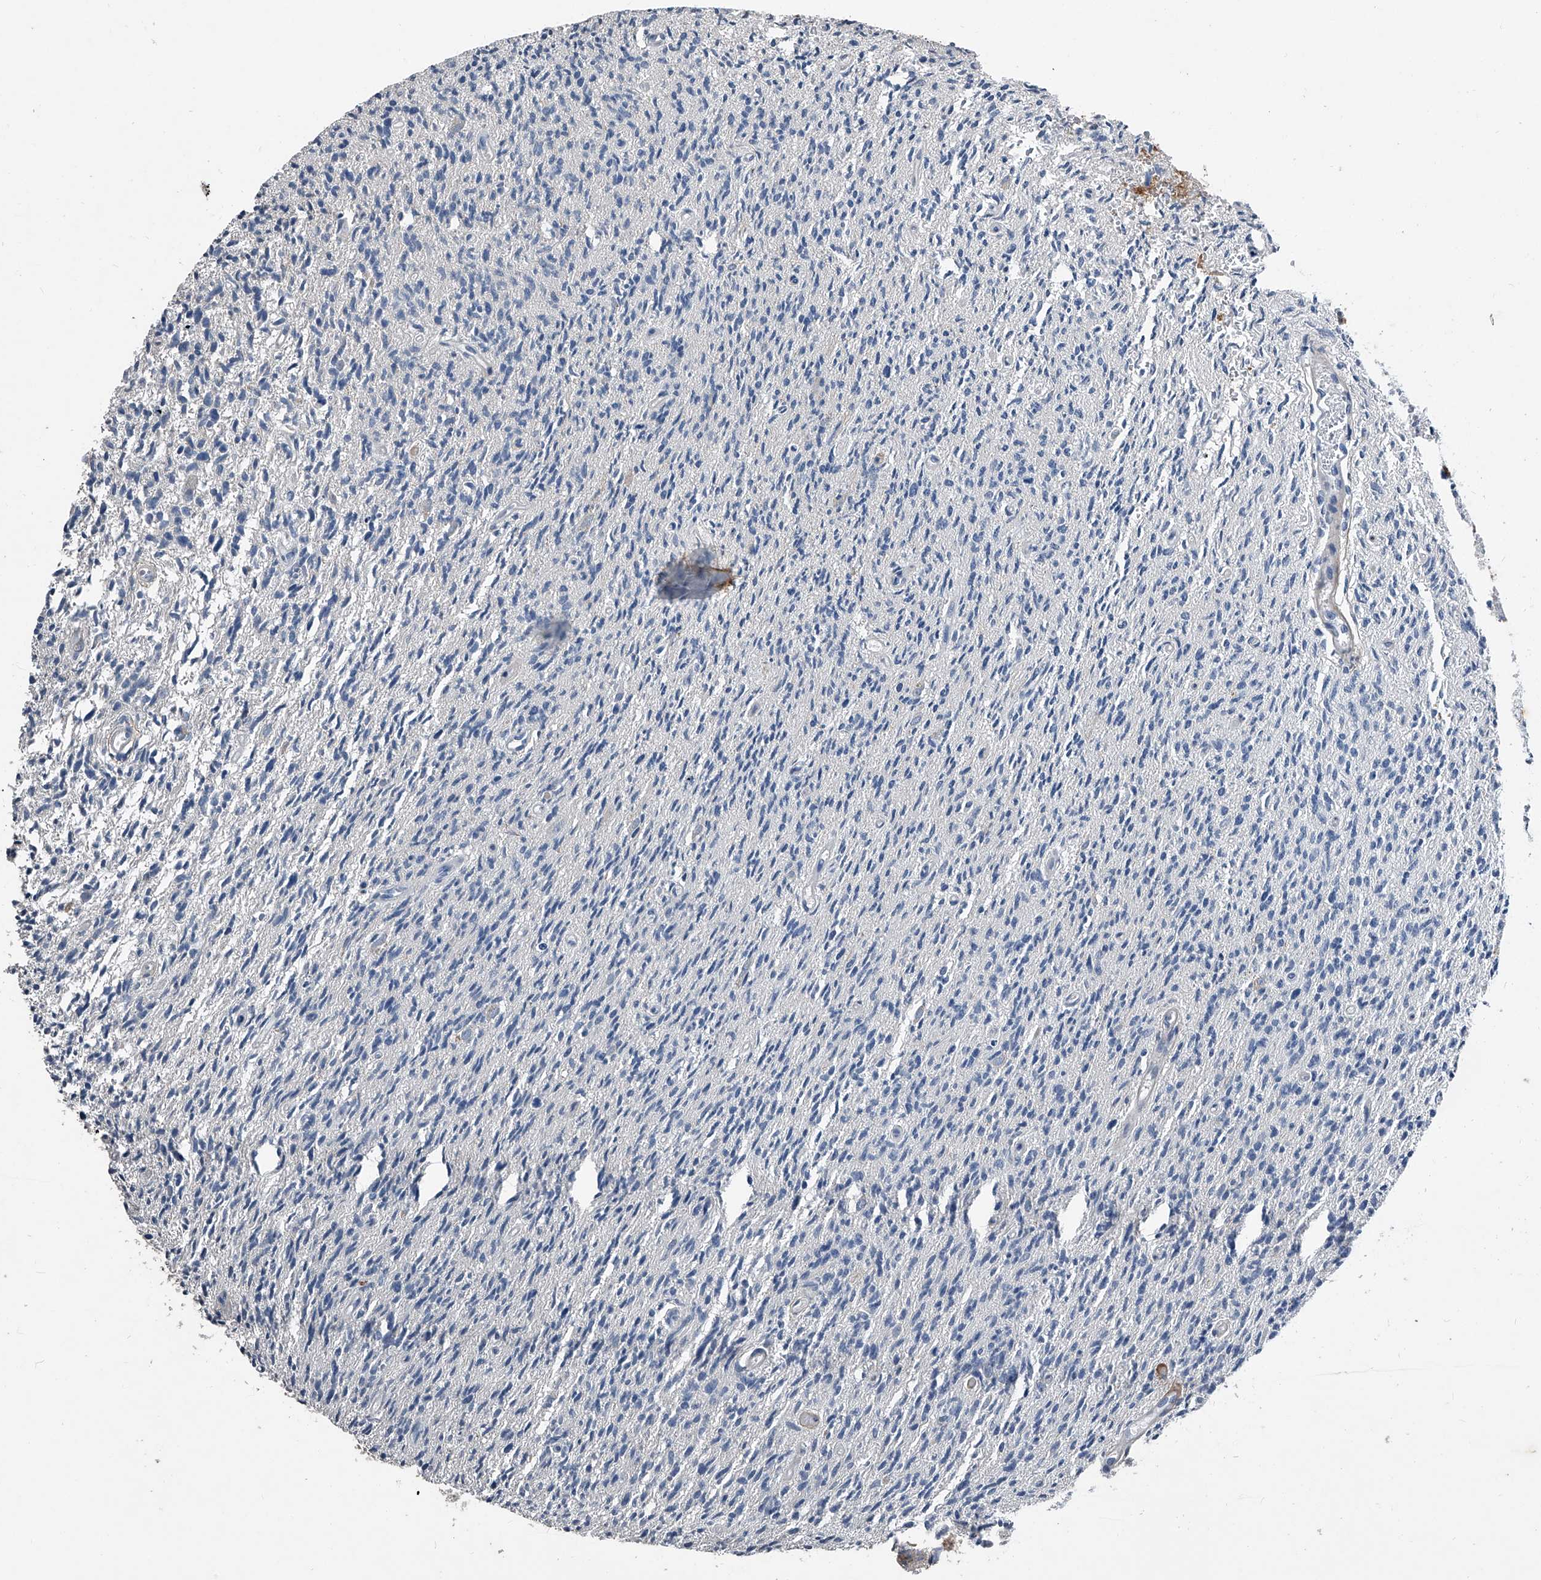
{"staining": {"intensity": "negative", "quantity": "none", "location": "none"}, "tissue": "glioma", "cell_type": "Tumor cells", "image_type": "cancer", "snomed": [{"axis": "morphology", "description": "Glioma, malignant, High grade"}, {"axis": "topography", "description": "Brain"}], "caption": "Tumor cells show no significant staining in glioma. (Immunohistochemistry (ihc), brightfield microscopy, high magnification).", "gene": "PHACTR1", "patient": {"sex": "female", "age": 57}}